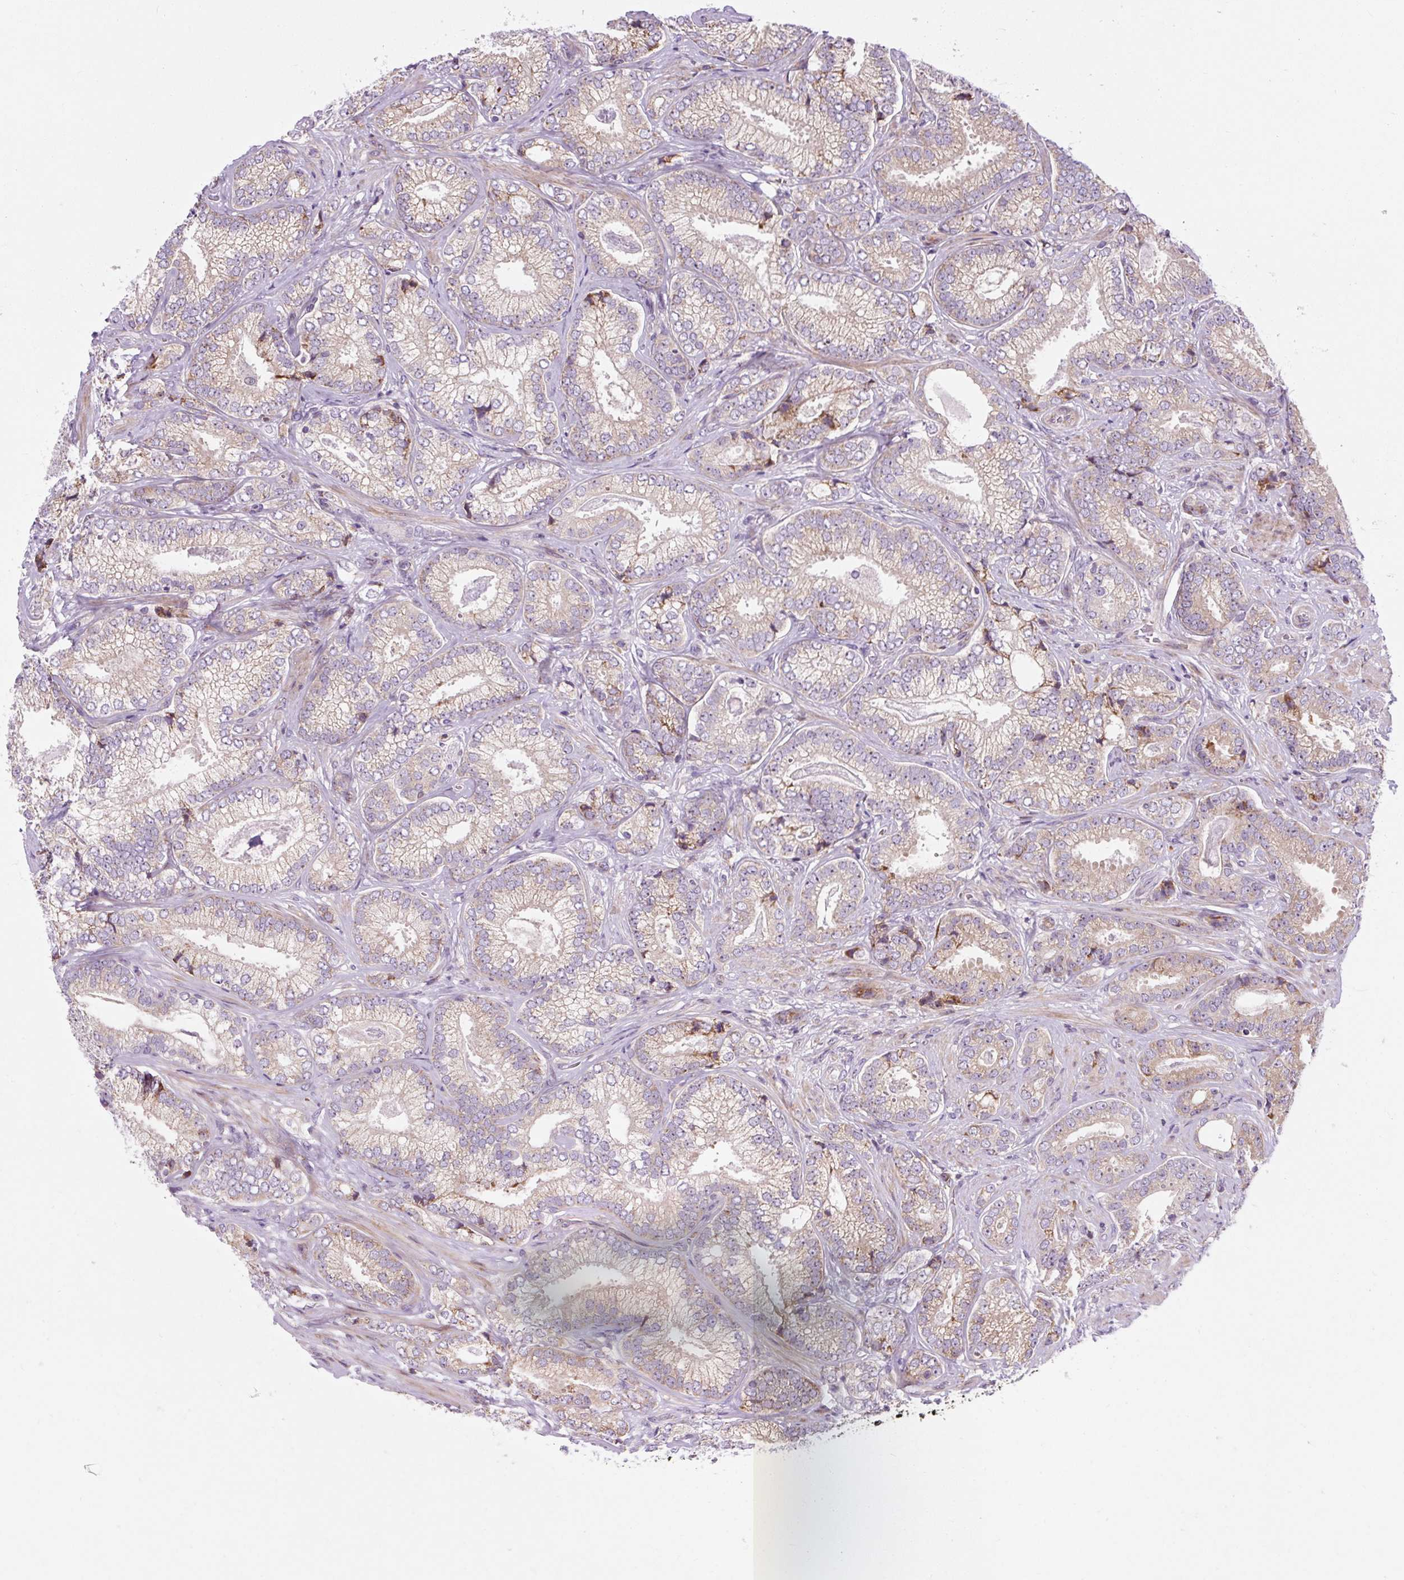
{"staining": {"intensity": "weak", "quantity": "25%-75%", "location": "cytoplasmic/membranous"}, "tissue": "prostate cancer", "cell_type": "Tumor cells", "image_type": "cancer", "snomed": [{"axis": "morphology", "description": "Adenocarcinoma, Low grade"}, {"axis": "topography", "description": "Prostate"}], "caption": "This image displays immunohistochemistry (IHC) staining of human prostate cancer, with low weak cytoplasmic/membranous expression in approximately 25%-75% of tumor cells.", "gene": "CISD3", "patient": {"sex": "male", "age": 63}}